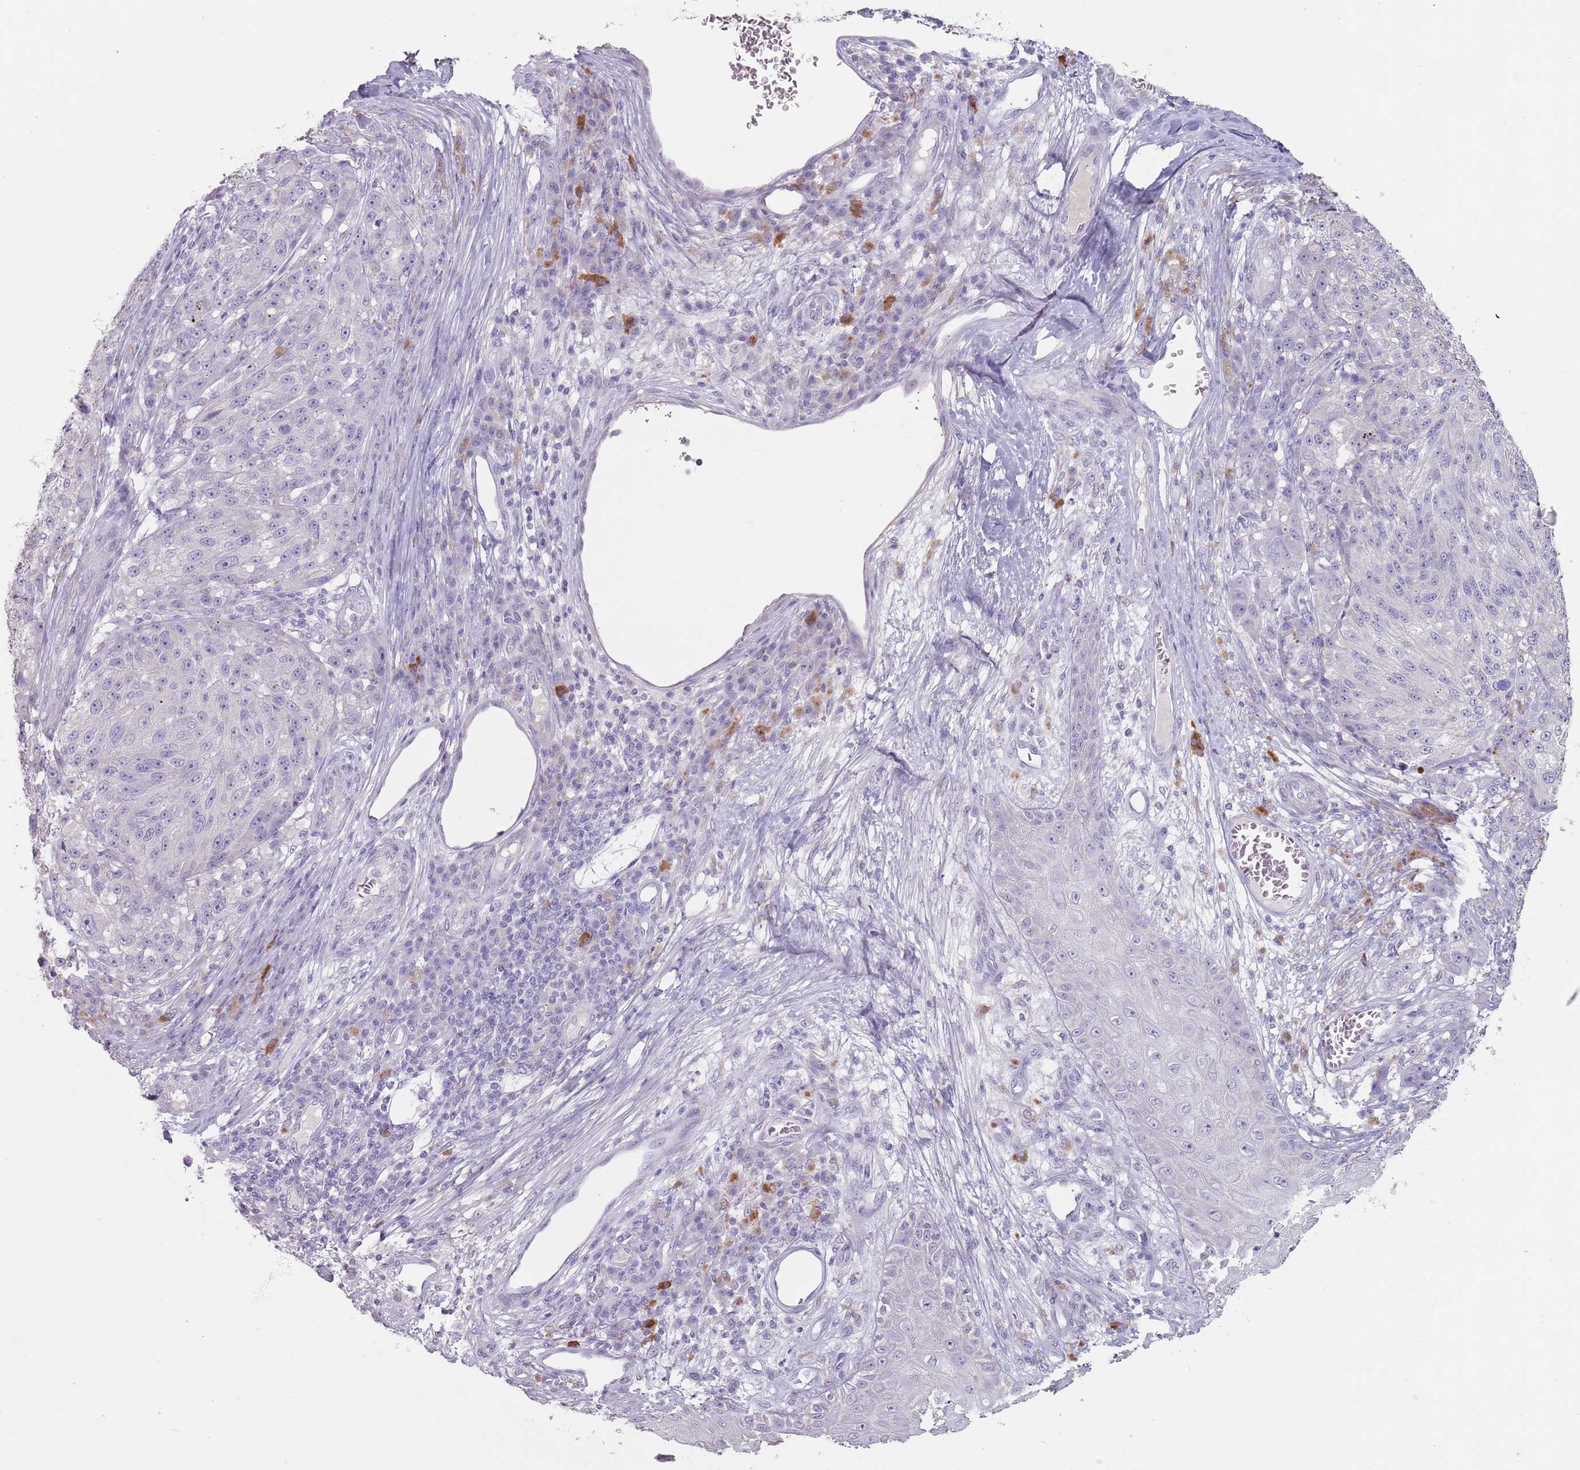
{"staining": {"intensity": "negative", "quantity": "none", "location": "none"}, "tissue": "melanoma", "cell_type": "Tumor cells", "image_type": "cancer", "snomed": [{"axis": "morphology", "description": "Malignant melanoma, NOS"}, {"axis": "topography", "description": "Skin"}], "caption": "Human malignant melanoma stained for a protein using immunohistochemistry shows no staining in tumor cells.", "gene": "STYK1", "patient": {"sex": "male", "age": 53}}